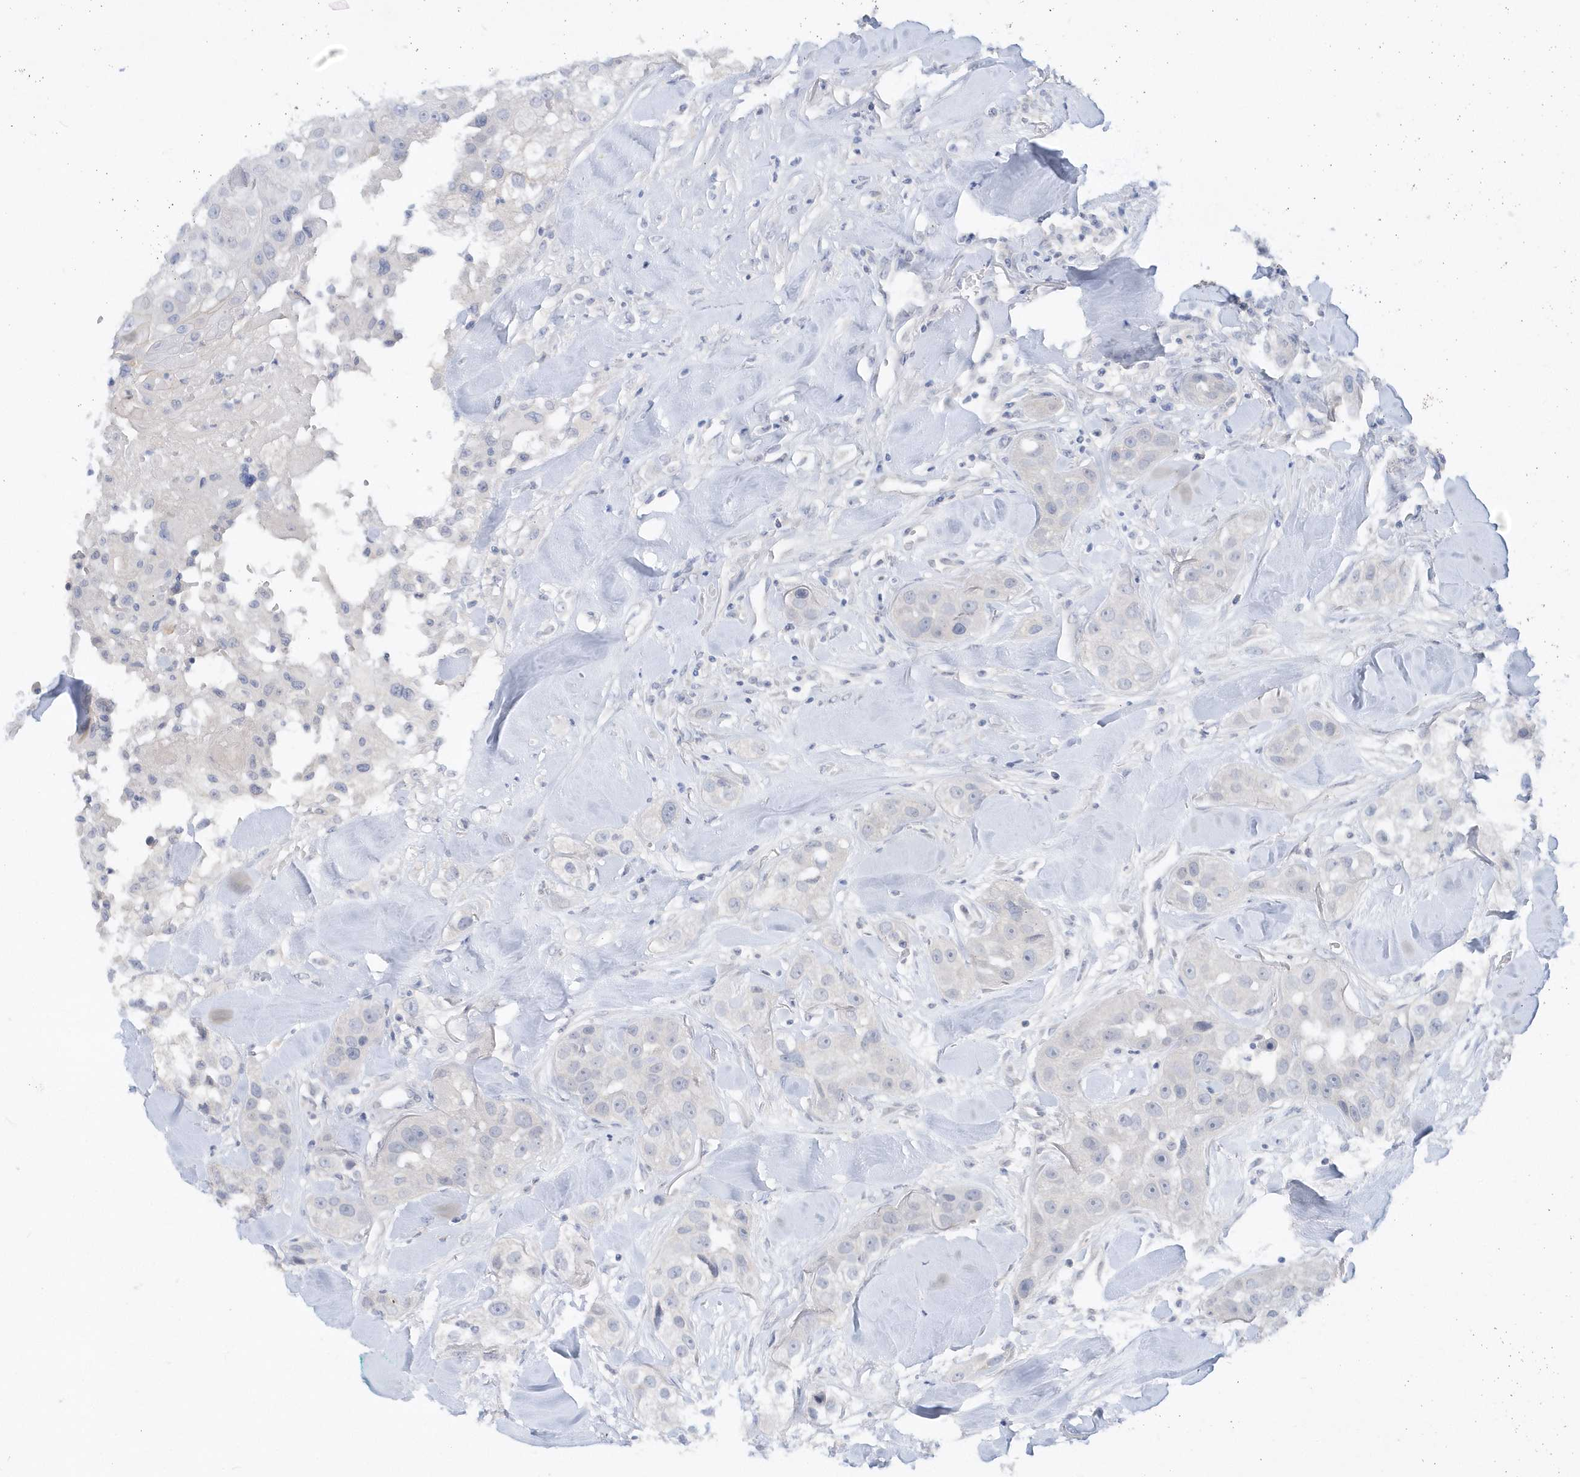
{"staining": {"intensity": "negative", "quantity": "none", "location": "none"}, "tissue": "head and neck cancer", "cell_type": "Tumor cells", "image_type": "cancer", "snomed": [{"axis": "morphology", "description": "Normal tissue, NOS"}, {"axis": "morphology", "description": "Squamous cell carcinoma, NOS"}, {"axis": "topography", "description": "Skeletal muscle"}, {"axis": "topography", "description": "Head-Neck"}], "caption": "This is an IHC image of human head and neck squamous cell carcinoma. There is no staining in tumor cells.", "gene": "RPE", "patient": {"sex": "male", "age": 51}}